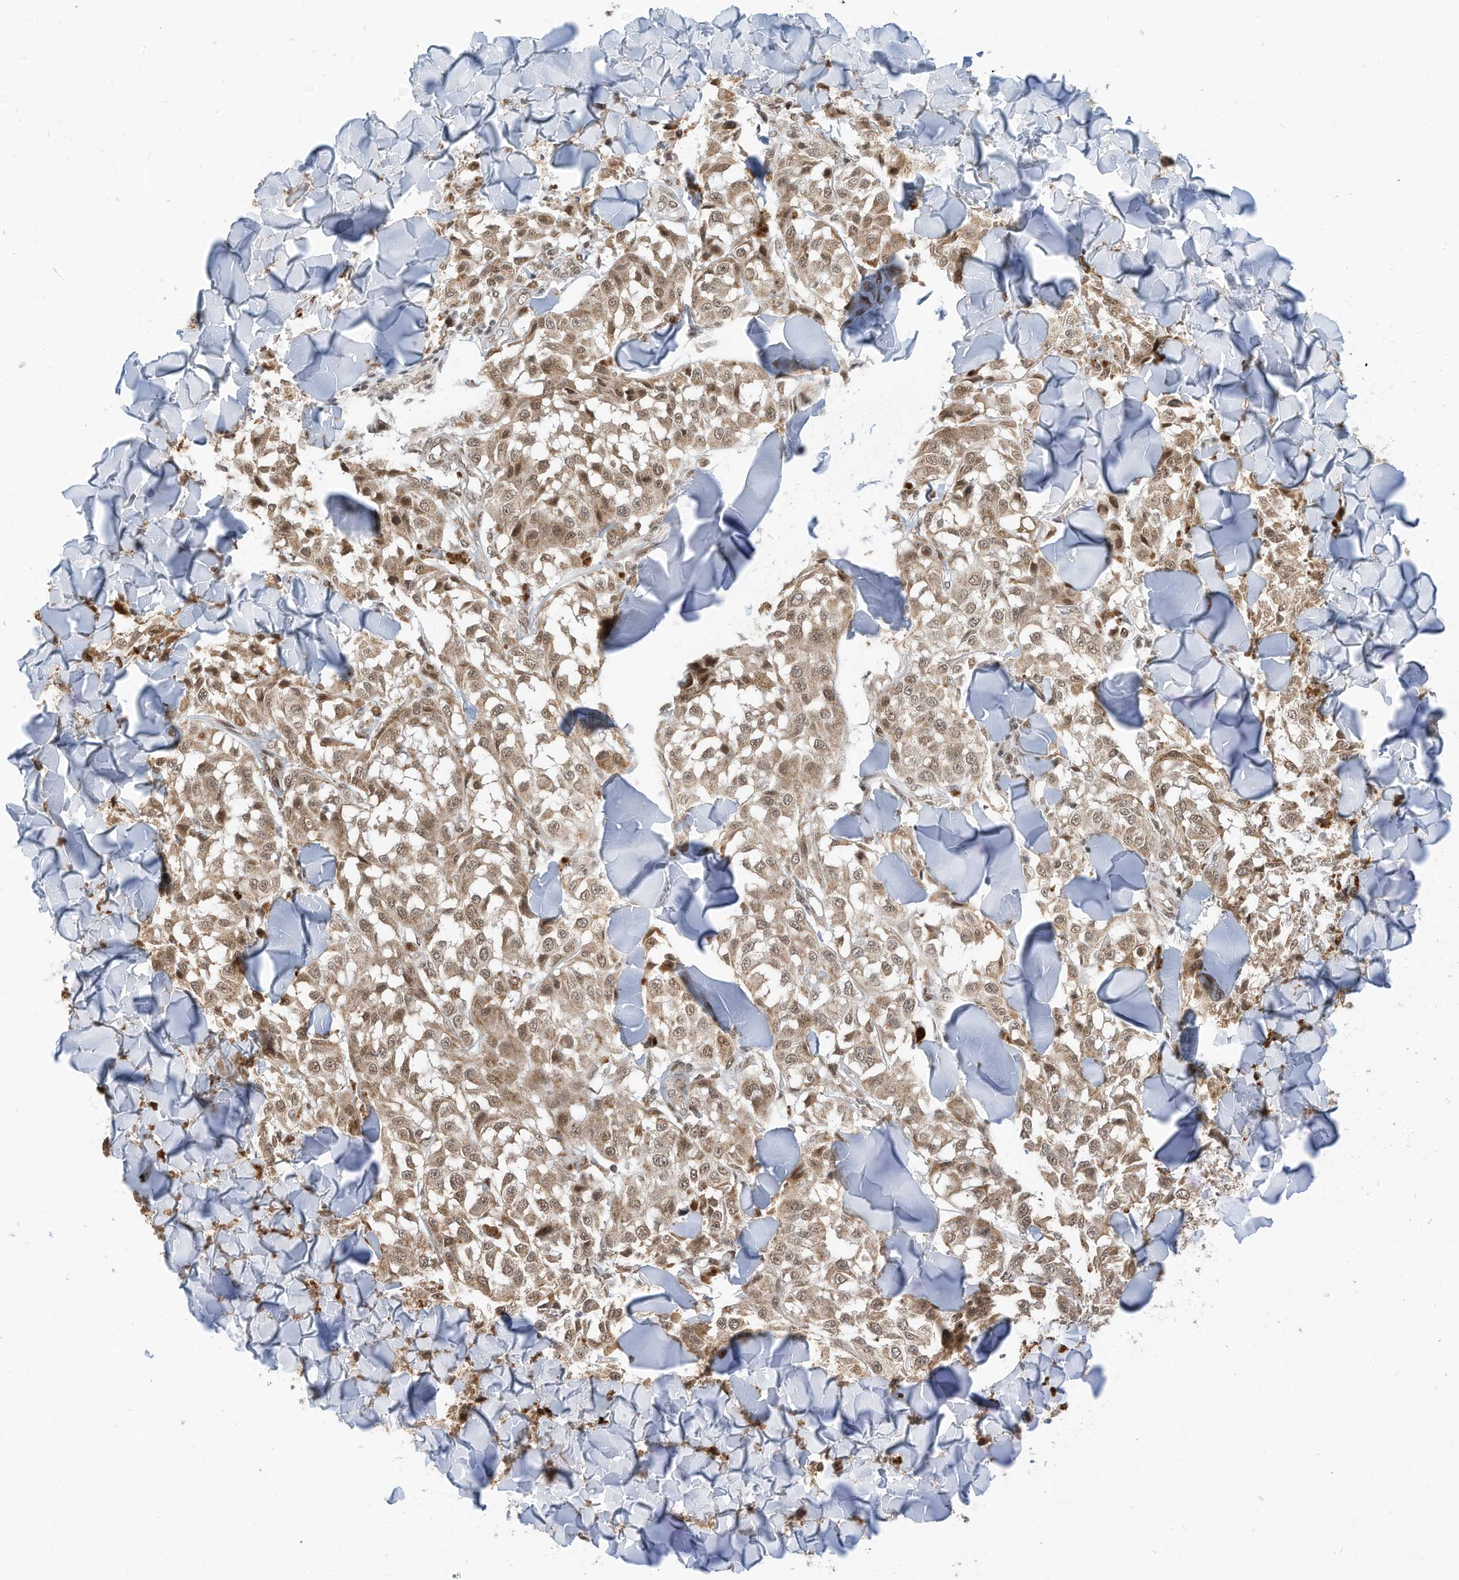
{"staining": {"intensity": "moderate", "quantity": ">75%", "location": "cytoplasmic/membranous,nuclear"}, "tissue": "melanoma", "cell_type": "Tumor cells", "image_type": "cancer", "snomed": [{"axis": "morphology", "description": "Malignant melanoma, NOS"}, {"axis": "topography", "description": "Skin"}], "caption": "Immunohistochemistry photomicrograph of neoplastic tissue: human melanoma stained using immunohistochemistry (IHC) demonstrates medium levels of moderate protein expression localized specifically in the cytoplasmic/membranous and nuclear of tumor cells, appearing as a cytoplasmic/membranous and nuclear brown color.", "gene": "AURKAIP1", "patient": {"sex": "female", "age": 64}}